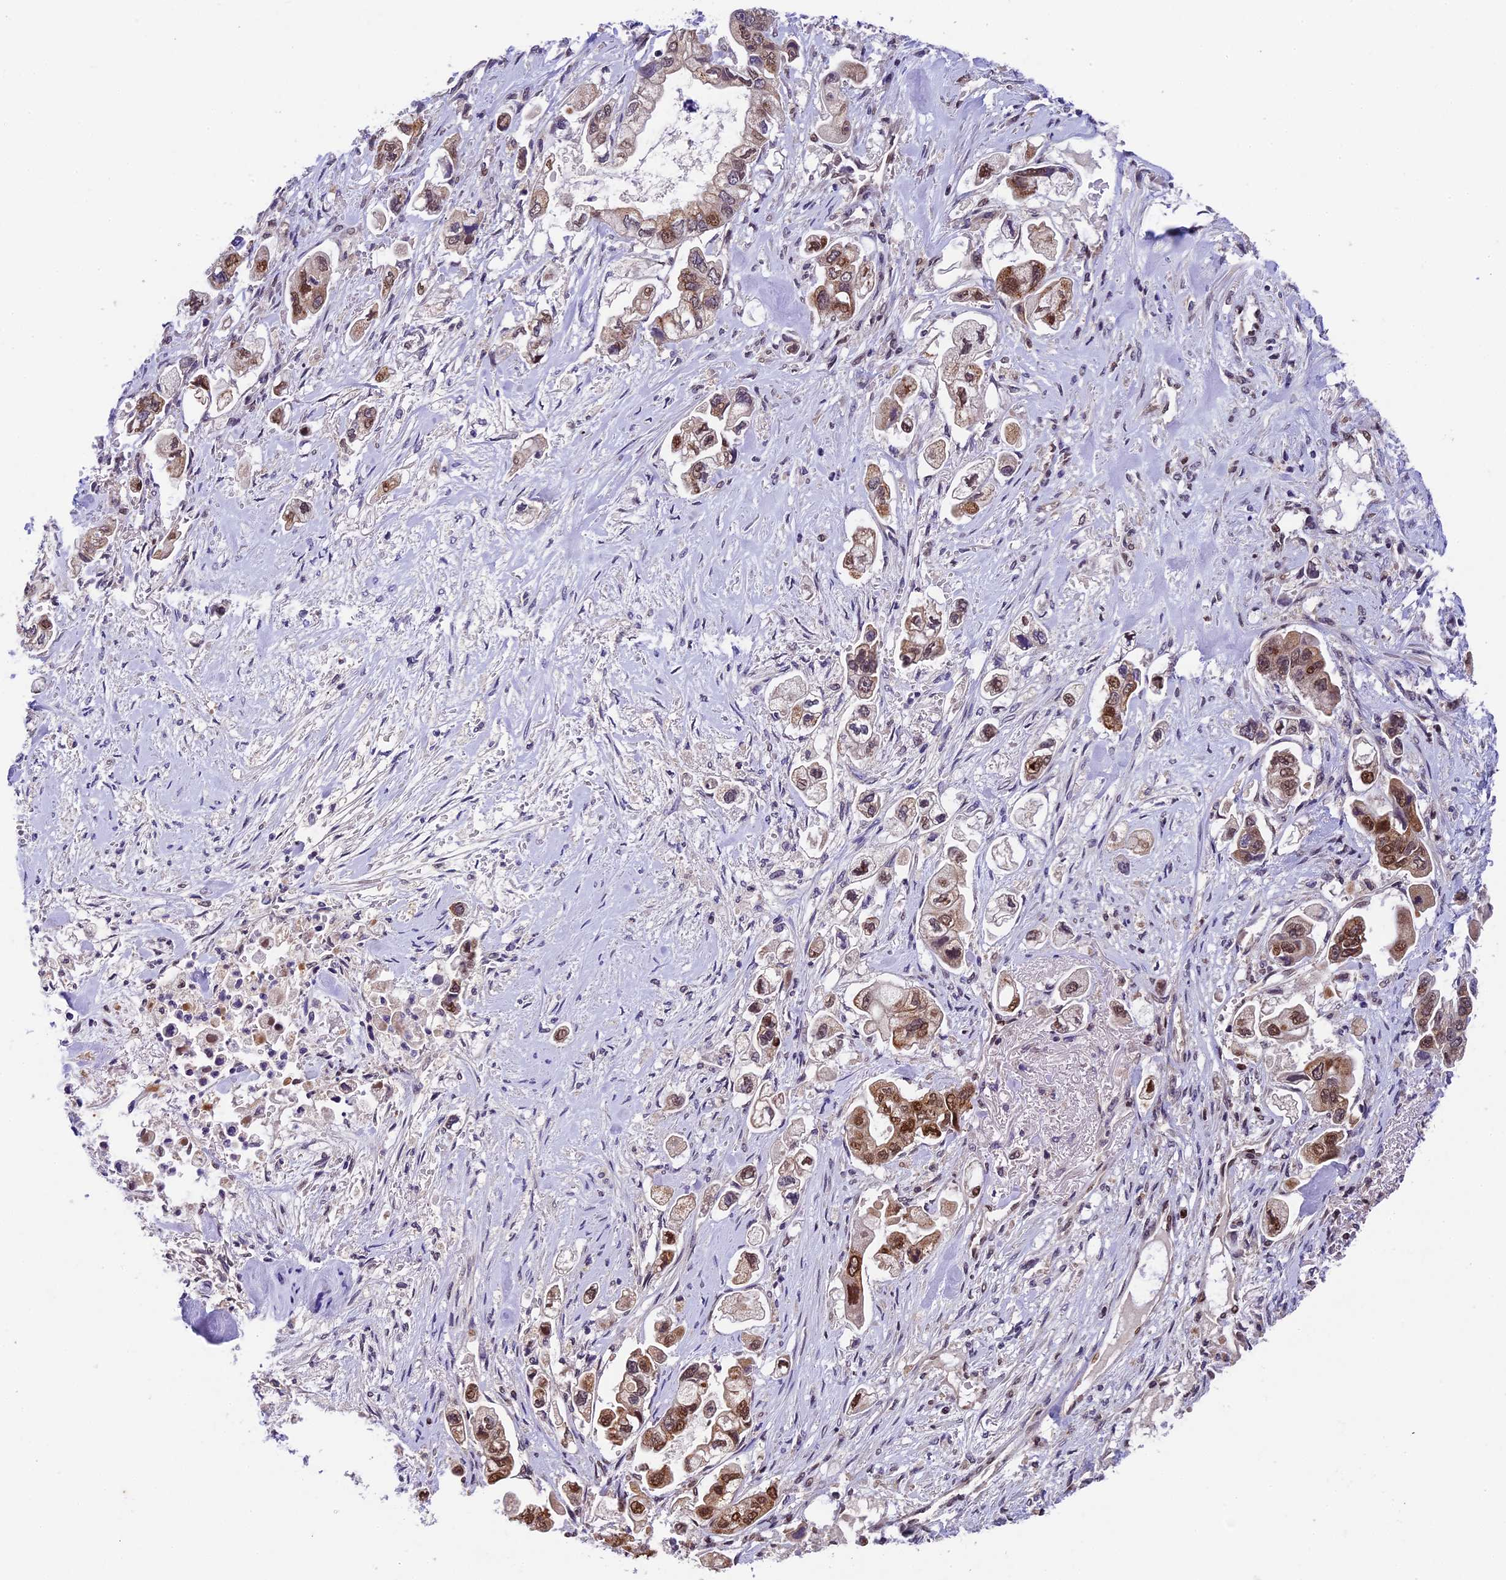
{"staining": {"intensity": "moderate", "quantity": ">75%", "location": "nuclear"}, "tissue": "stomach cancer", "cell_type": "Tumor cells", "image_type": "cancer", "snomed": [{"axis": "morphology", "description": "Adenocarcinoma, NOS"}, {"axis": "topography", "description": "Stomach"}], "caption": "Adenocarcinoma (stomach) stained for a protein (brown) exhibits moderate nuclear positive staining in about >75% of tumor cells.", "gene": "CCSER1", "patient": {"sex": "male", "age": 62}}